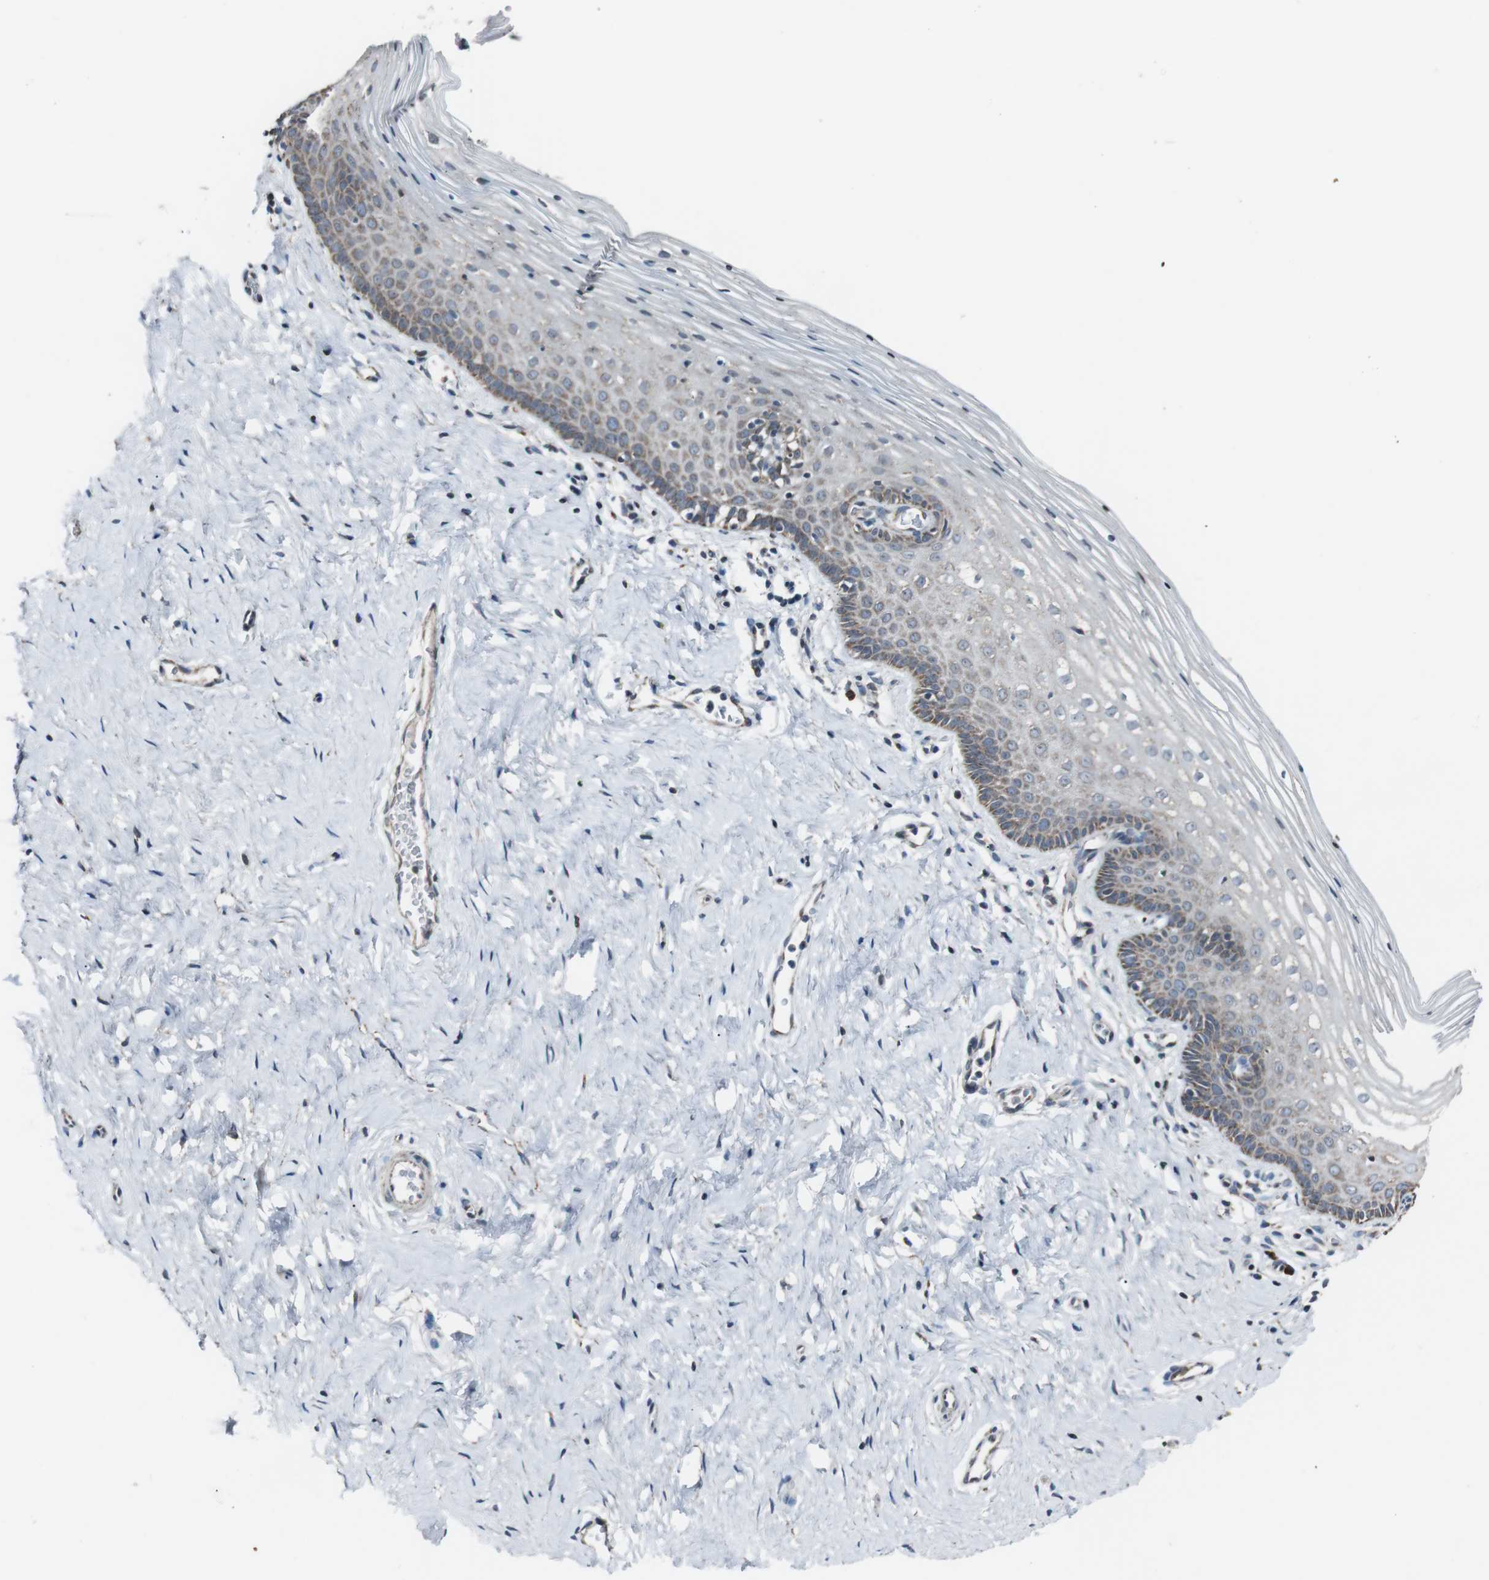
{"staining": {"intensity": "weak", "quantity": "<25%", "location": "cytoplasmic/membranous"}, "tissue": "vagina", "cell_type": "Squamous epithelial cells", "image_type": "normal", "snomed": [{"axis": "morphology", "description": "Normal tissue, NOS"}, {"axis": "topography", "description": "Vagina"}], "caption": "Vagina stained for a protein using immunohistochemistry reveals no staining squamous epithelial cells.", "gene": "CISD2", "patient": {"sex": "female", "age": 32}}